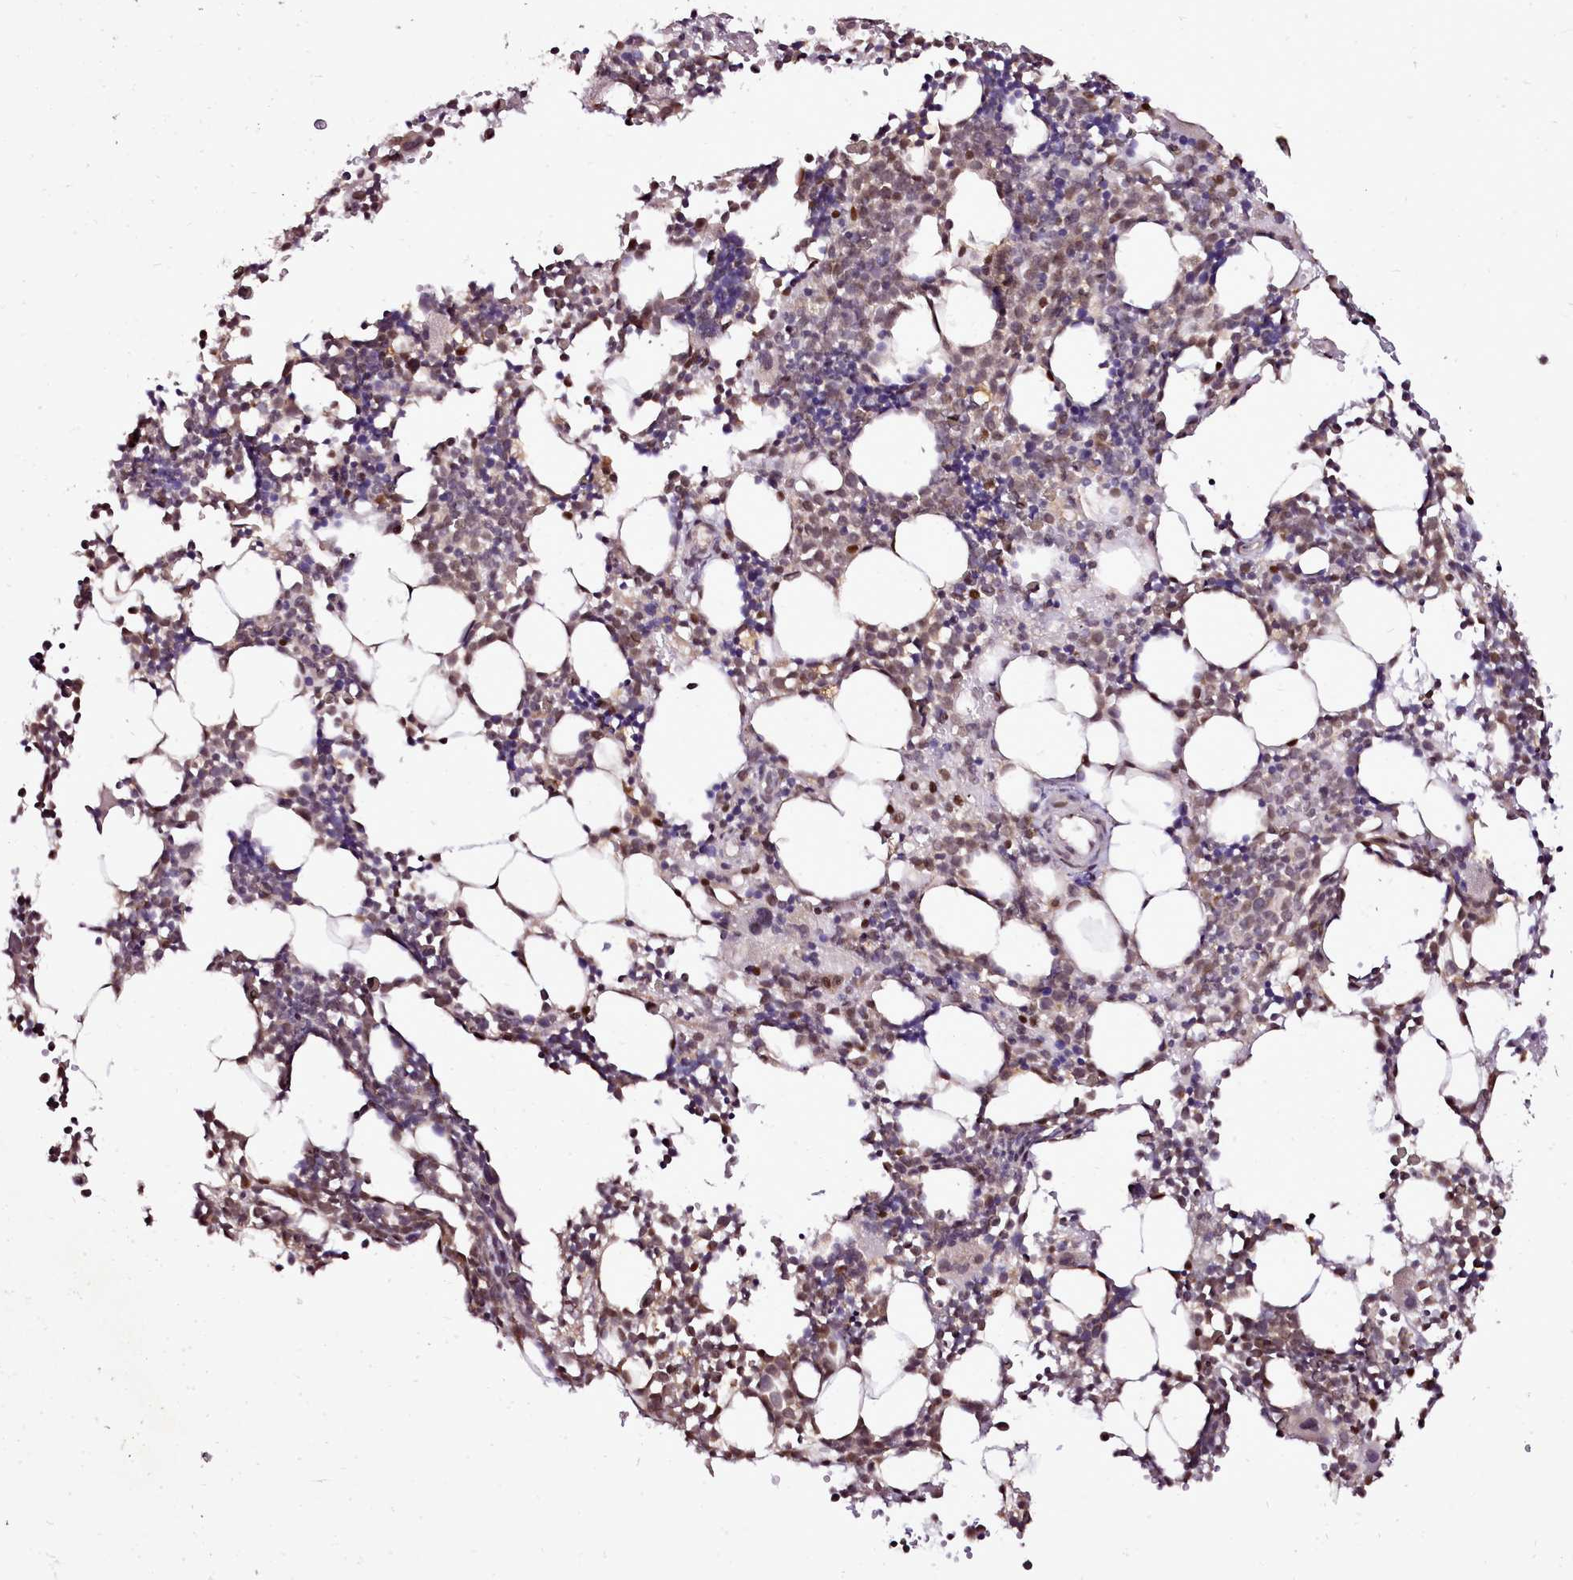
{"staining": {"intensity": "moderate", "quantity": "<25%", "location": "cytoplasmic/membranous,nuclear"}, "tissue": "bone marrow", "cell_type": "Hematopoietic cells", "image_type": "normal", "snomed": [{"axis": "morphology", "description": "Normal tissue, NOS"}, {"axis": "topography", "description": "Bone marrow"}], "caption": "The photomicrograph displays immunohistochemical staining of normal bone marrow. There is moderate cytoplasmic/membranous,nuclear positivity is identified in about <25% of hematopoietic cells. (DAB IHC, brown staining for protein, blue staining for nuclei).", "gene": "EDIL3", "patient": {"sex": "male", "age": 15}}